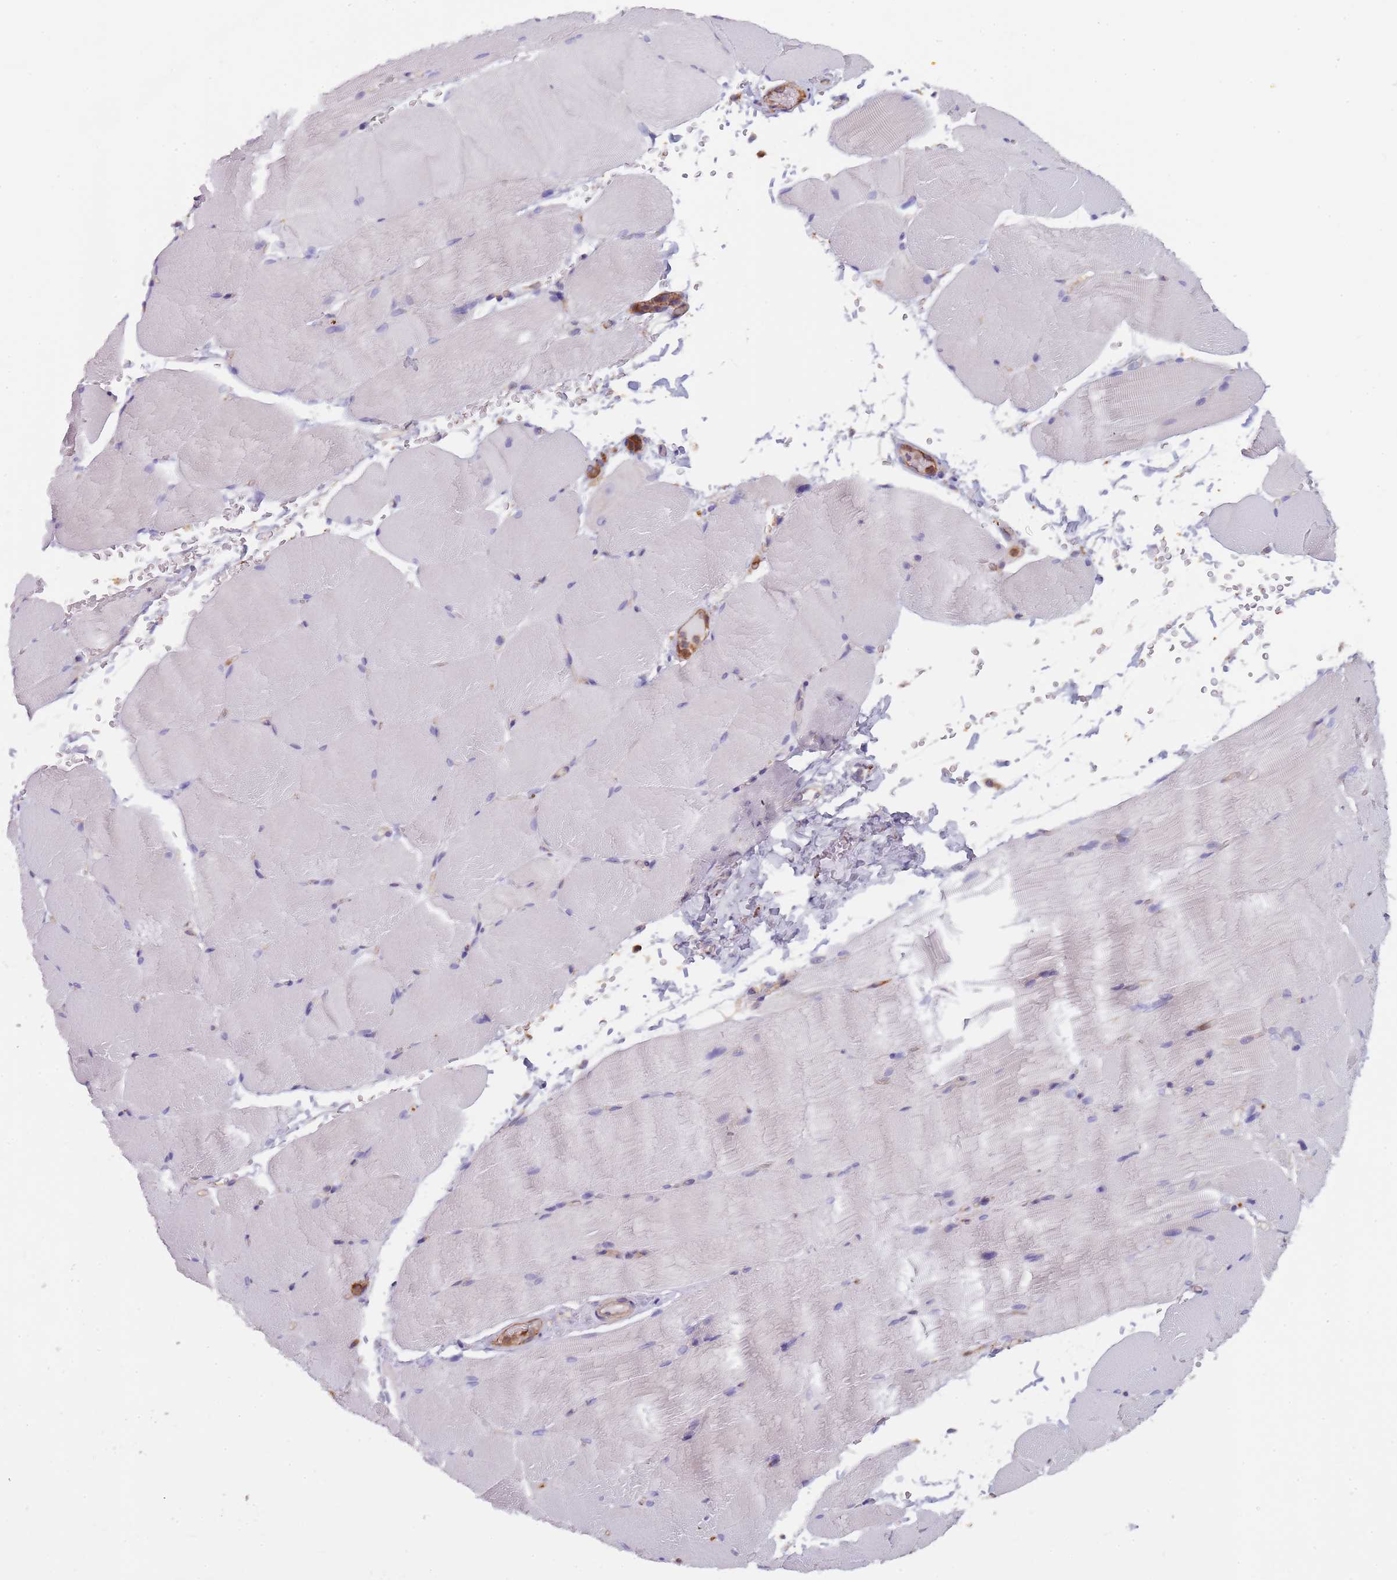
{"staining": {"intensity": "negative", "quantity": "none", "location": "none"}, "tissue": "skeletal muscle", "cell_type": "Myocytes", "image_type": "normal", "snomed": [{"axis": "morphology", "description": "Normal tissue, NOS"}, {"axis": "topography", "description": "Skeletal muscle"}, {"axis": "topography", "description": "Parathyroid gland"}], "caption": "A high-resolution histopathology image shows IHC staining of benign skeletal muscle, which exhibits no significant expression in myocytes. (DAB (3,3'-diaminobenzidine) IHC, high magnification).", "gene": "DCUN1D3", "patient": {"sex": "female", "age": 37}}